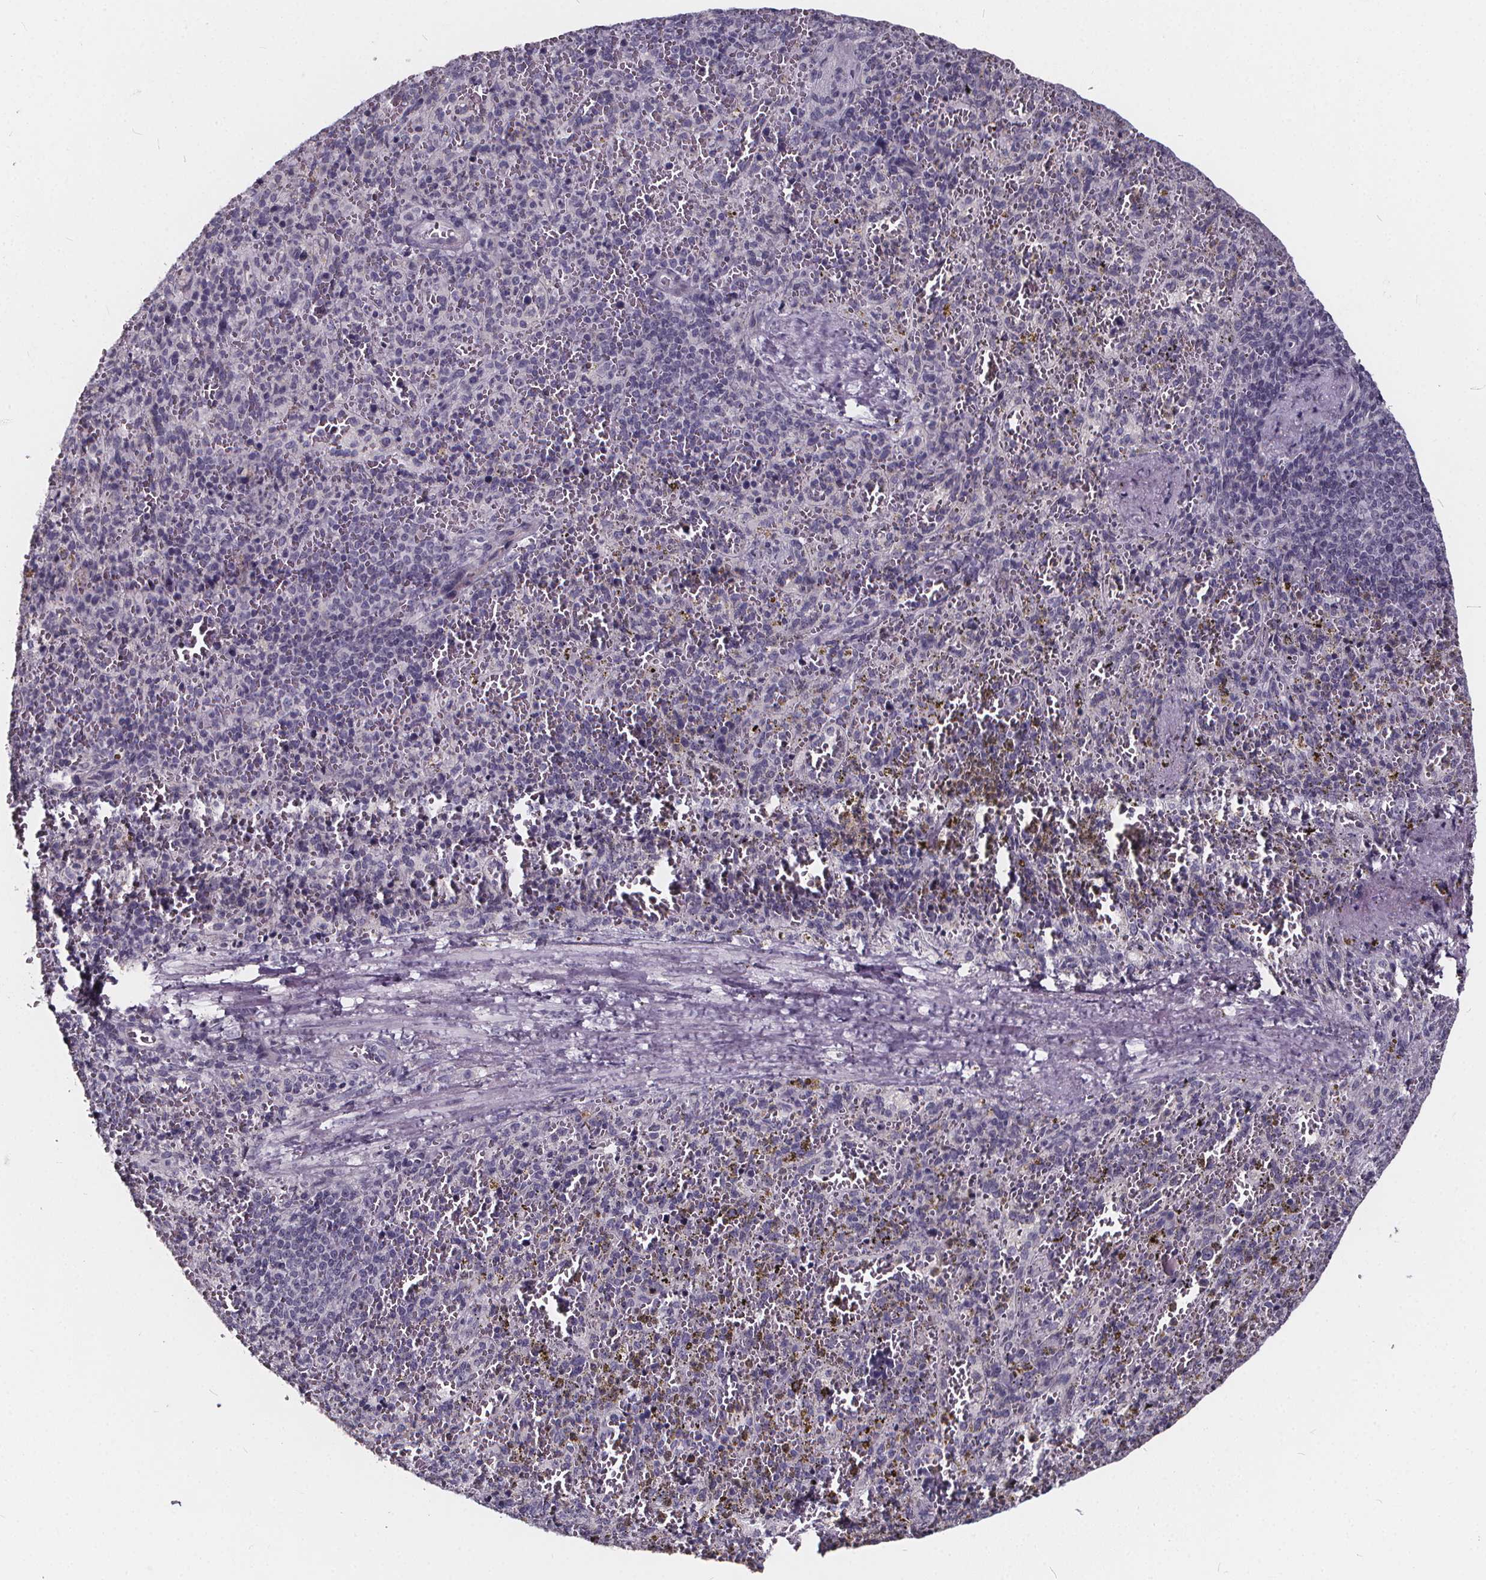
{"staining": {"intensity": "negative", "quantity": "none", "location": "none"}, "tissue": "spleen", "cell_type": "Cells in red pulp", "image_type": "normal", "snomed": [{"axis": "morphology", "description": "Normal tissue, NOS"}, {"axis": "topography", "description": "Spleen"}], "caption": "Immunohistochemistry micrograph of normal human spleen stained for a protein (brown), which exhibits no staining in cells in red pulp.", "gene": "SPEF2", "patient": {"sex": "female", "age": 50}}